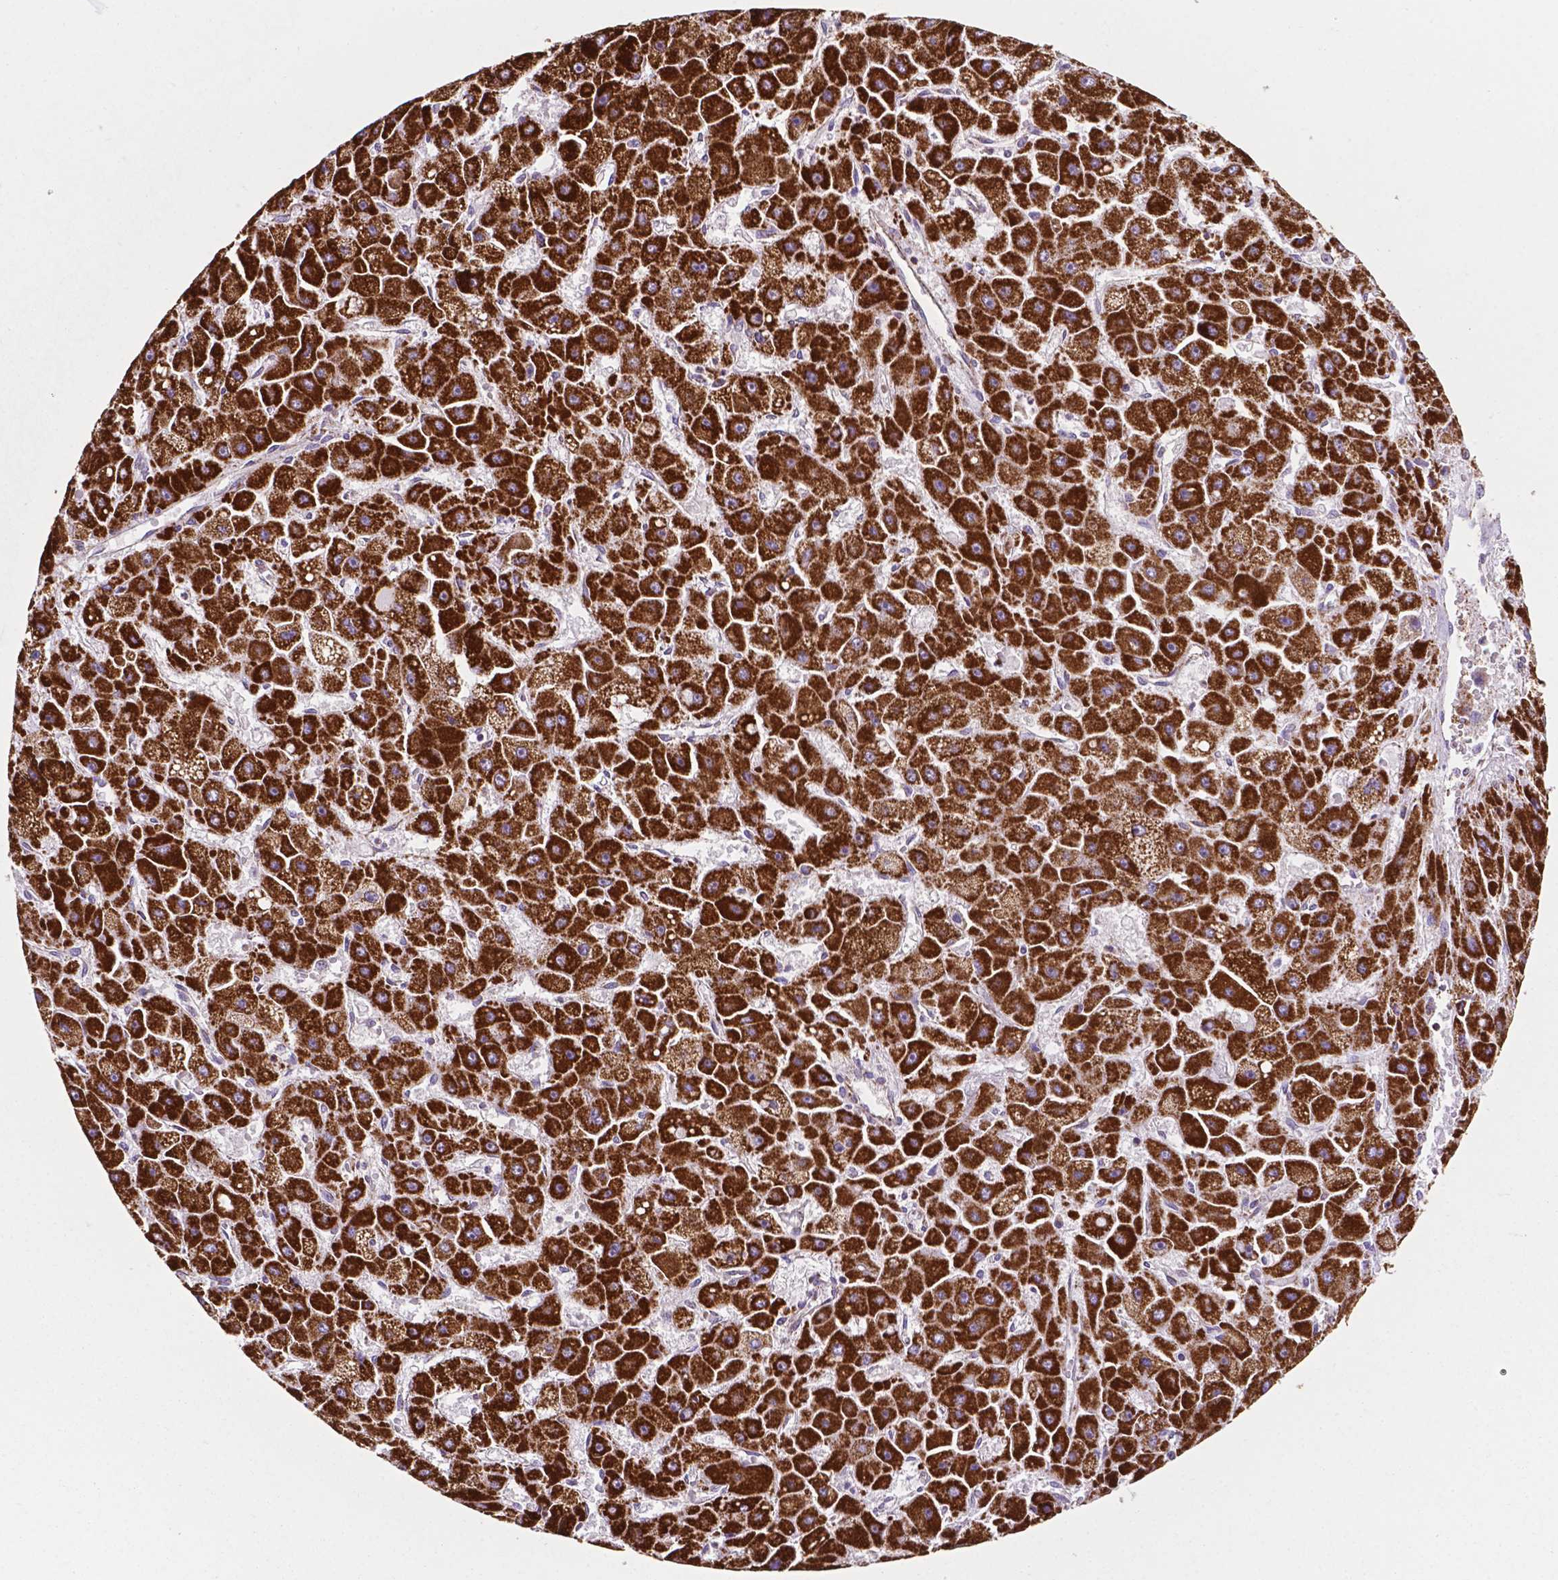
{"staining": {"intensity": "strong", "quantity": ">75%", "location": "cytoplasmic/membranous"}, "tissue": "liver cancer", "cell_type": "Tumor cells", "image_type": "cancer", "snomed": [{"axis": "morphology", "description": "Carcinoma, Hepatocellular, NOS"}, {"axis": "topography", "description": "Liver"}], "caption": "High-magnification brightfield microscopy of liver cancer (hepatocellular carcinoma) stained with DAB (3,3'-diaminobenzidine) (brown) and counterstained with hematoxylin (blue). tumor cells exhibit strong cytoplasmic/membranous positivity is appreciated in approximately>75% of cells.", "gene": "HSPD1", "patient": {"sex": "female", "age": 25}}